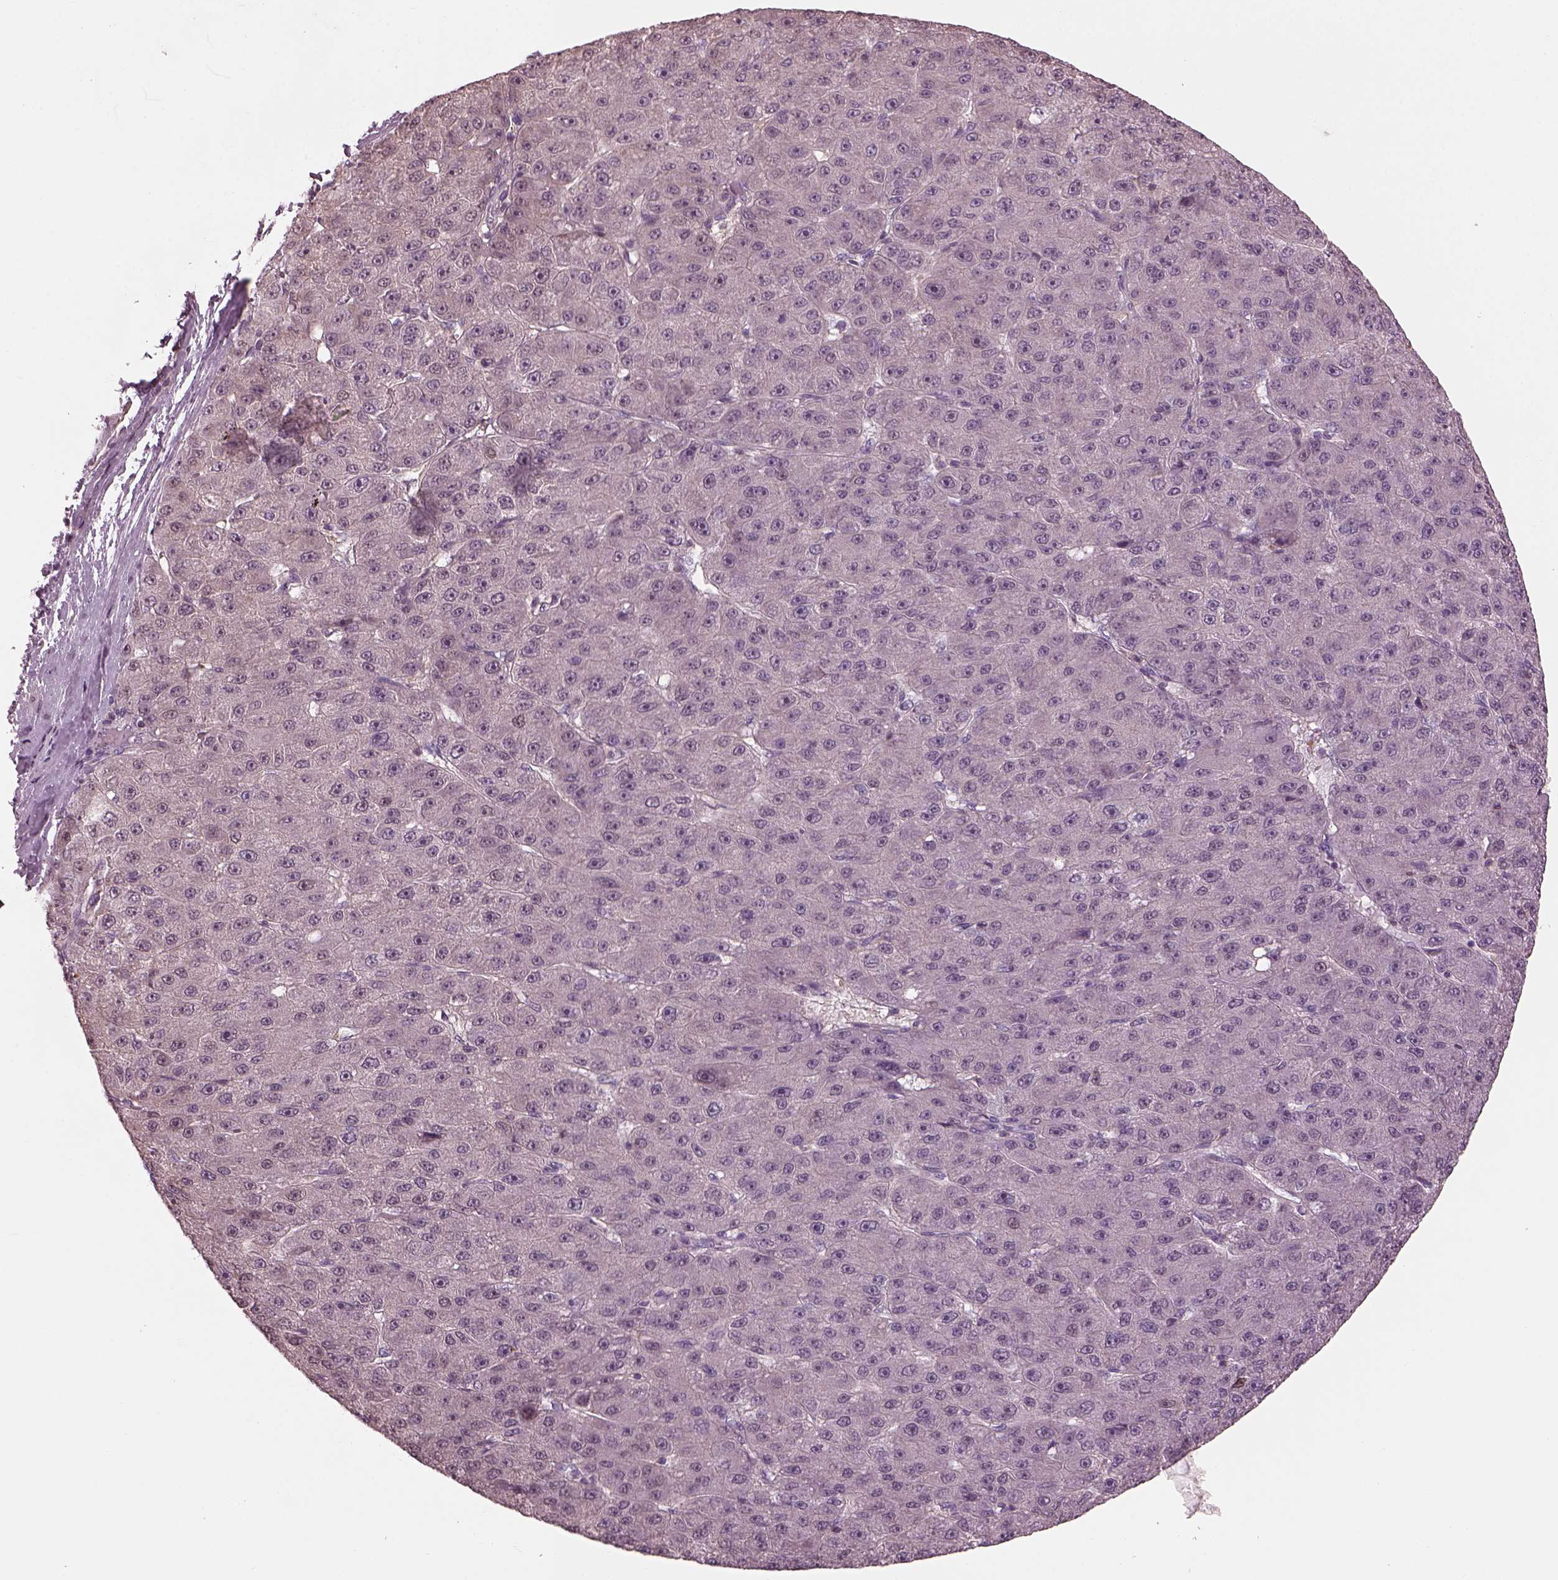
{"staining": {"intensity": "negative", "quantity": "none", "location": "none"}, "tissue": "liver cancer", "cell_type": "Tumor cells", "image_type": "cancer", "snomed": [{"axis": "morphology", "description": "Carcinoma, Hepatocellular, NOS"}, {"axis": "topography", "description": "Liver"}], "caption": "Immunohistochemistry (IHC) of human liver cancer (hepatocellular carcinoma) displays no staining in tumor cells.", "gene": "BFSP1", "patient": {"sex": "male", "age": 67}}